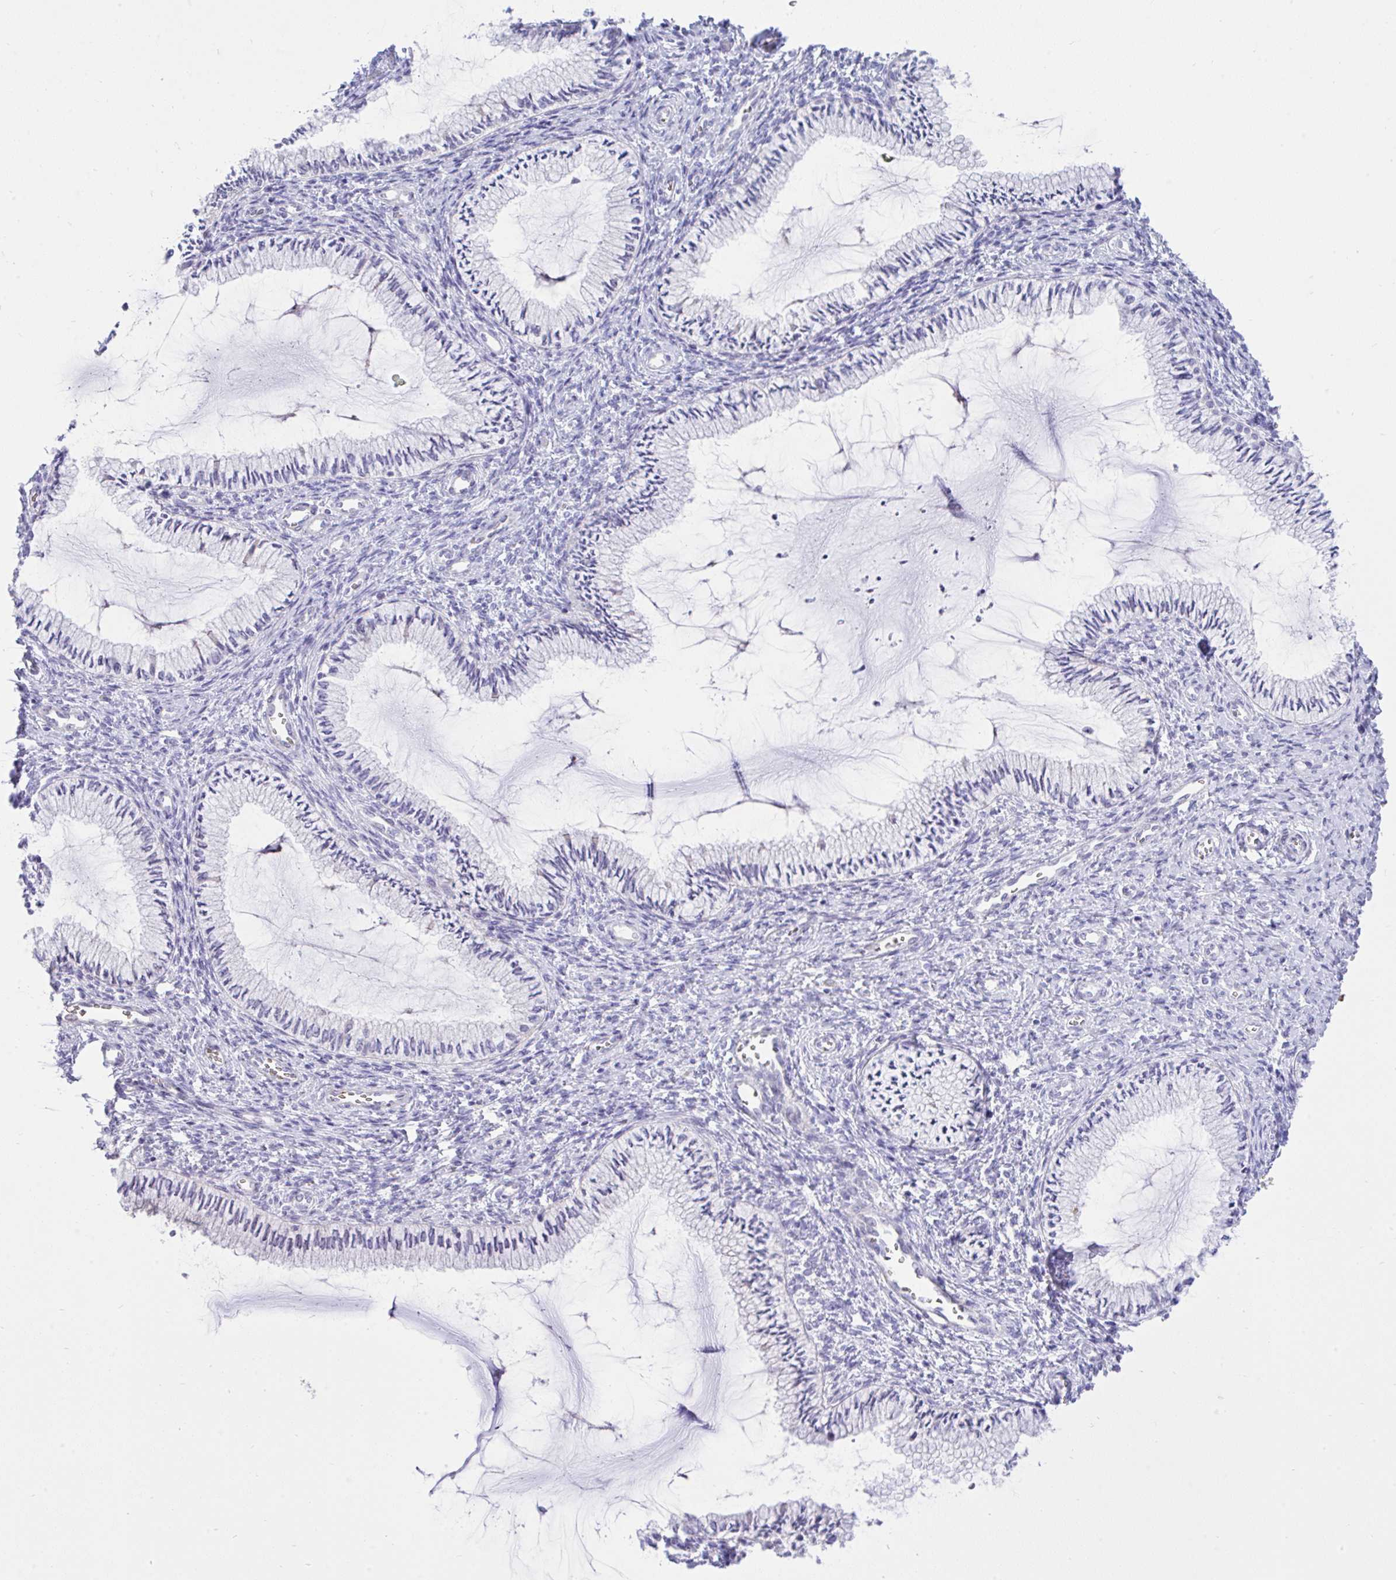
{"staining": {"intensity": "negative", "quantity": "none", "location": "none"}, "tissue": "cervix", "cell_type": "Glandular cells", "image_type": "normal", "snomed": [{"axis": "morphology", "description": "Normal tissue, NOS"}, {"axis": "topography", "description": "Cervix"}], "caption": "This is a image of immunohistochemistry (IHC) staining of unremarkable cervix, which shows no staining in glandular cells.", "gene": "EEF1A1", "patient": {"sex": "female", "age": 24}}